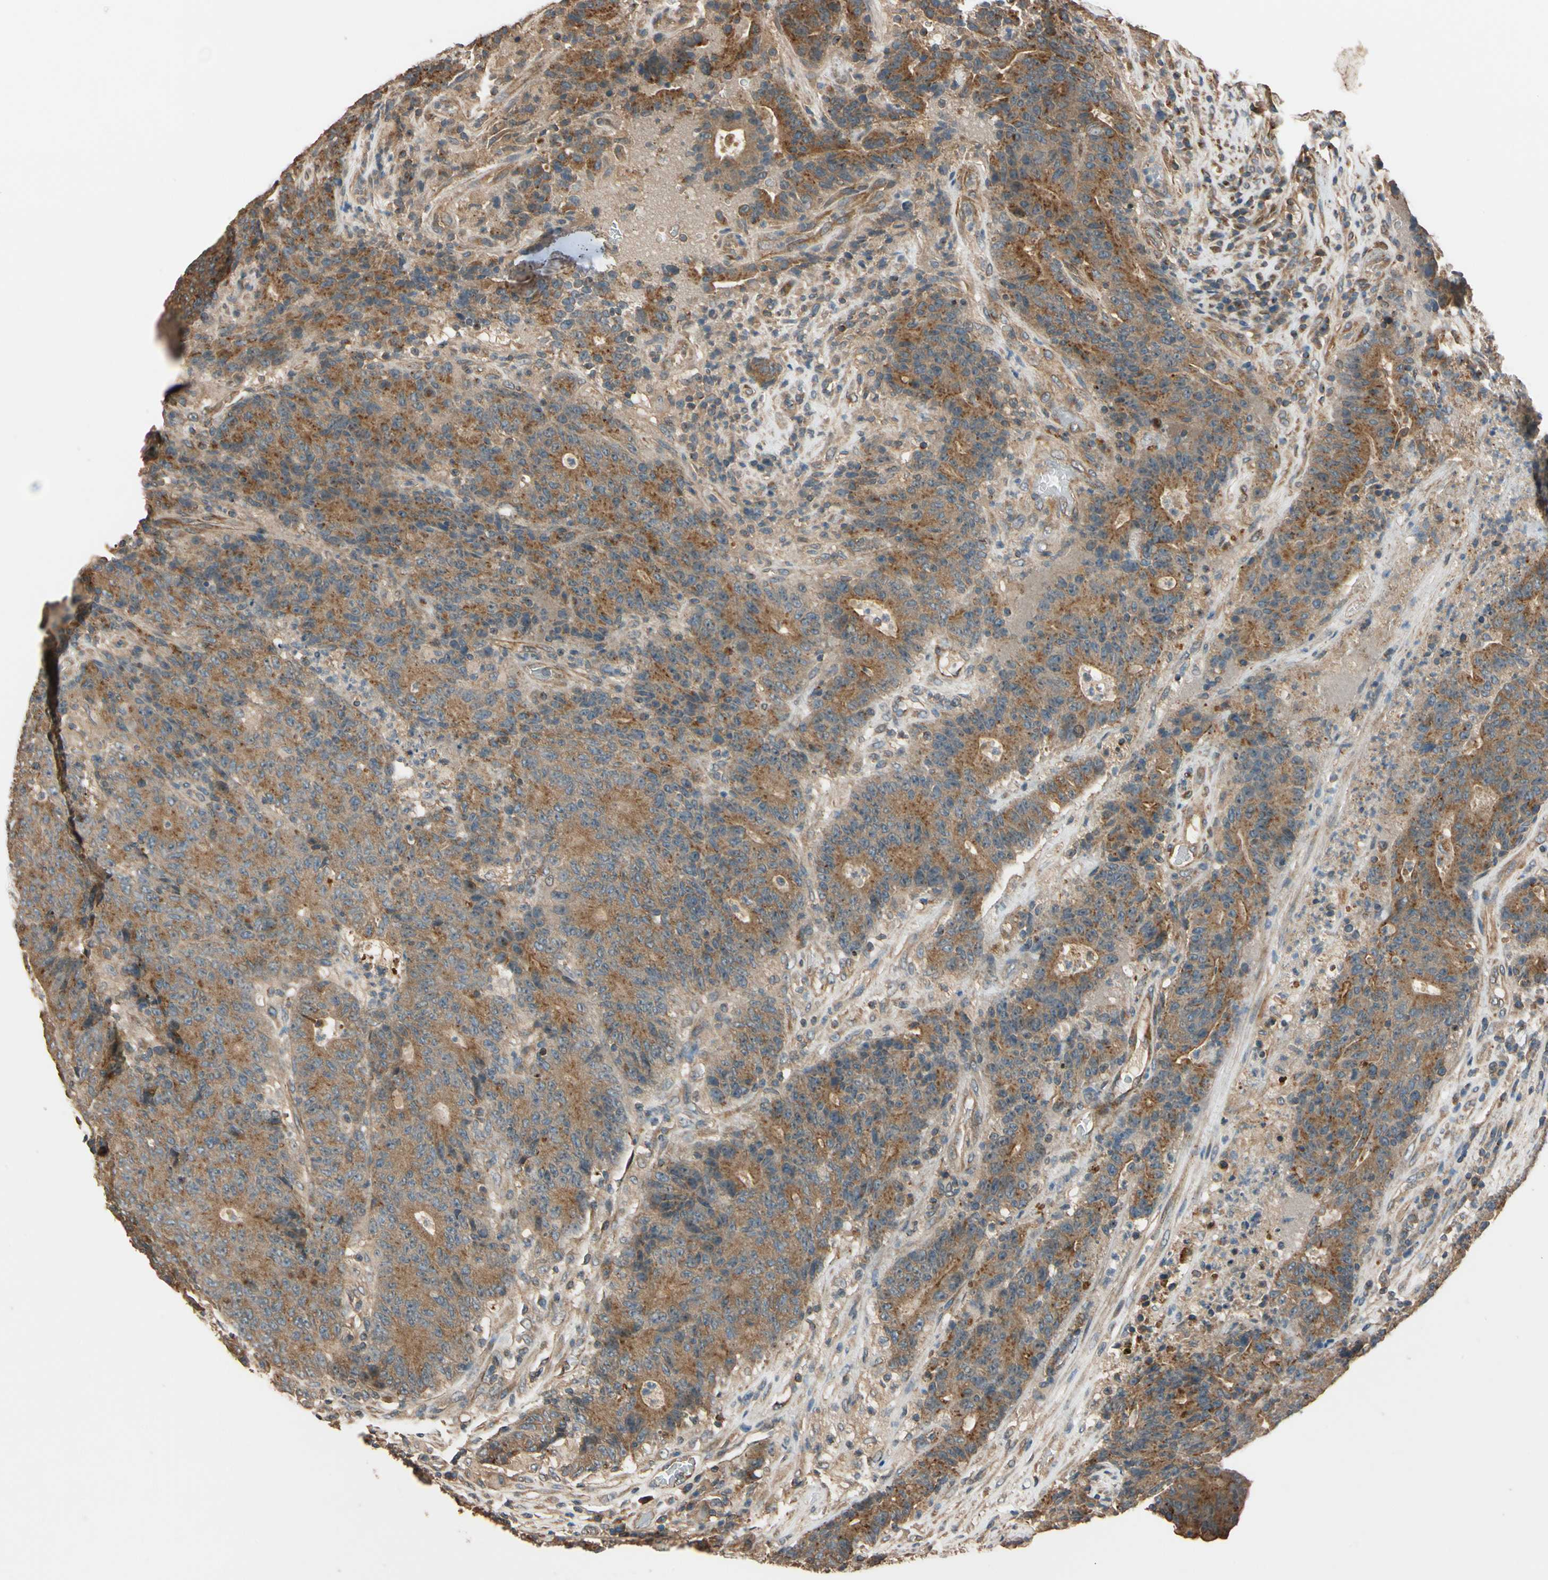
{"staining": {"intensity": "moderate", "quantity": ">75%", "location": "cytoplasmic/membranous"}, "tissue": "colorectal cancer", "cell_type": "Tumor cells", "image_type": "cancer", "snomed": [{"axis": "morphology", "description": "Normal tissue, NOS"}, {"axis": "morphology", "description": "Adenocarcinoma, NOS"}, {"axis": "topography", "description": "Colon"}], "caption": "The photomicrograph demonstrates immunohistochemical staining of colorectal cancer (adenocarcinoma). There is moderate cytoplasmic/membranous positivity is identified in about >75% of tumor cells. Immunohistochemistry stains the protein in brown and the nuclei are stained blue.", "gene": "MGRN1", "patient": {"sex": "female", "age": 75}}